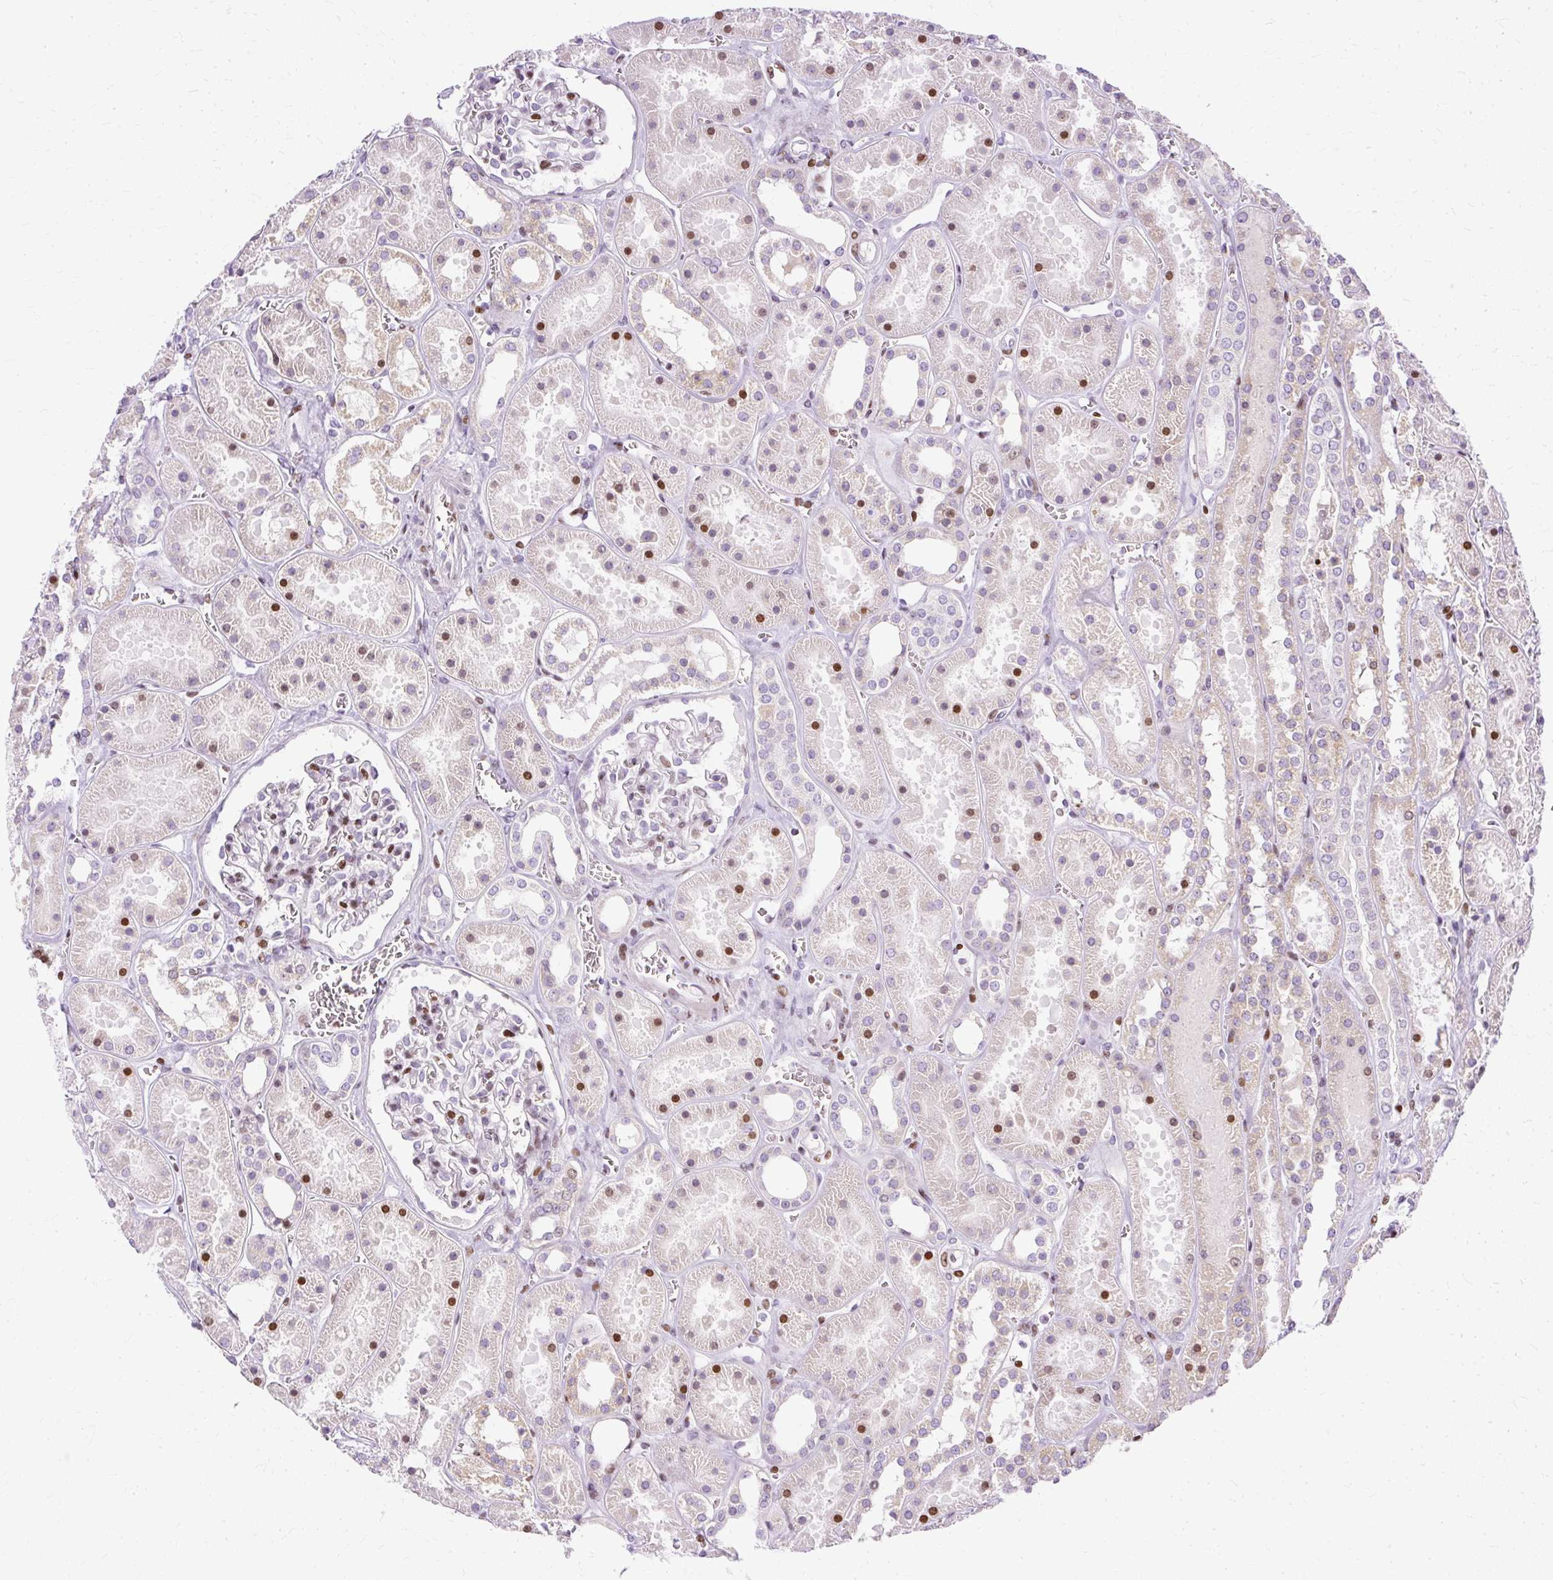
{"staining": {"intensity": "moderate", "quantity": "25%-75%", "location": "nuclear"}, "tissue": "kidney", "cell_type": "Cells in glomeruli", "image_type": "normal", "snomed": [{"axis": "morphology", "description": "Normal tissue, NOS"}, {"axis": "topography", "description": "Kidney"}], "caption": "A brown stain shows moderate nuclear positivity of a protein in cells in glomeruli of benign human kidney. Ihc stains the protein in brown and the nuclei are stained blue.", "gene": "TMEM177", "patient": {"sex": "female", "age": 41}}